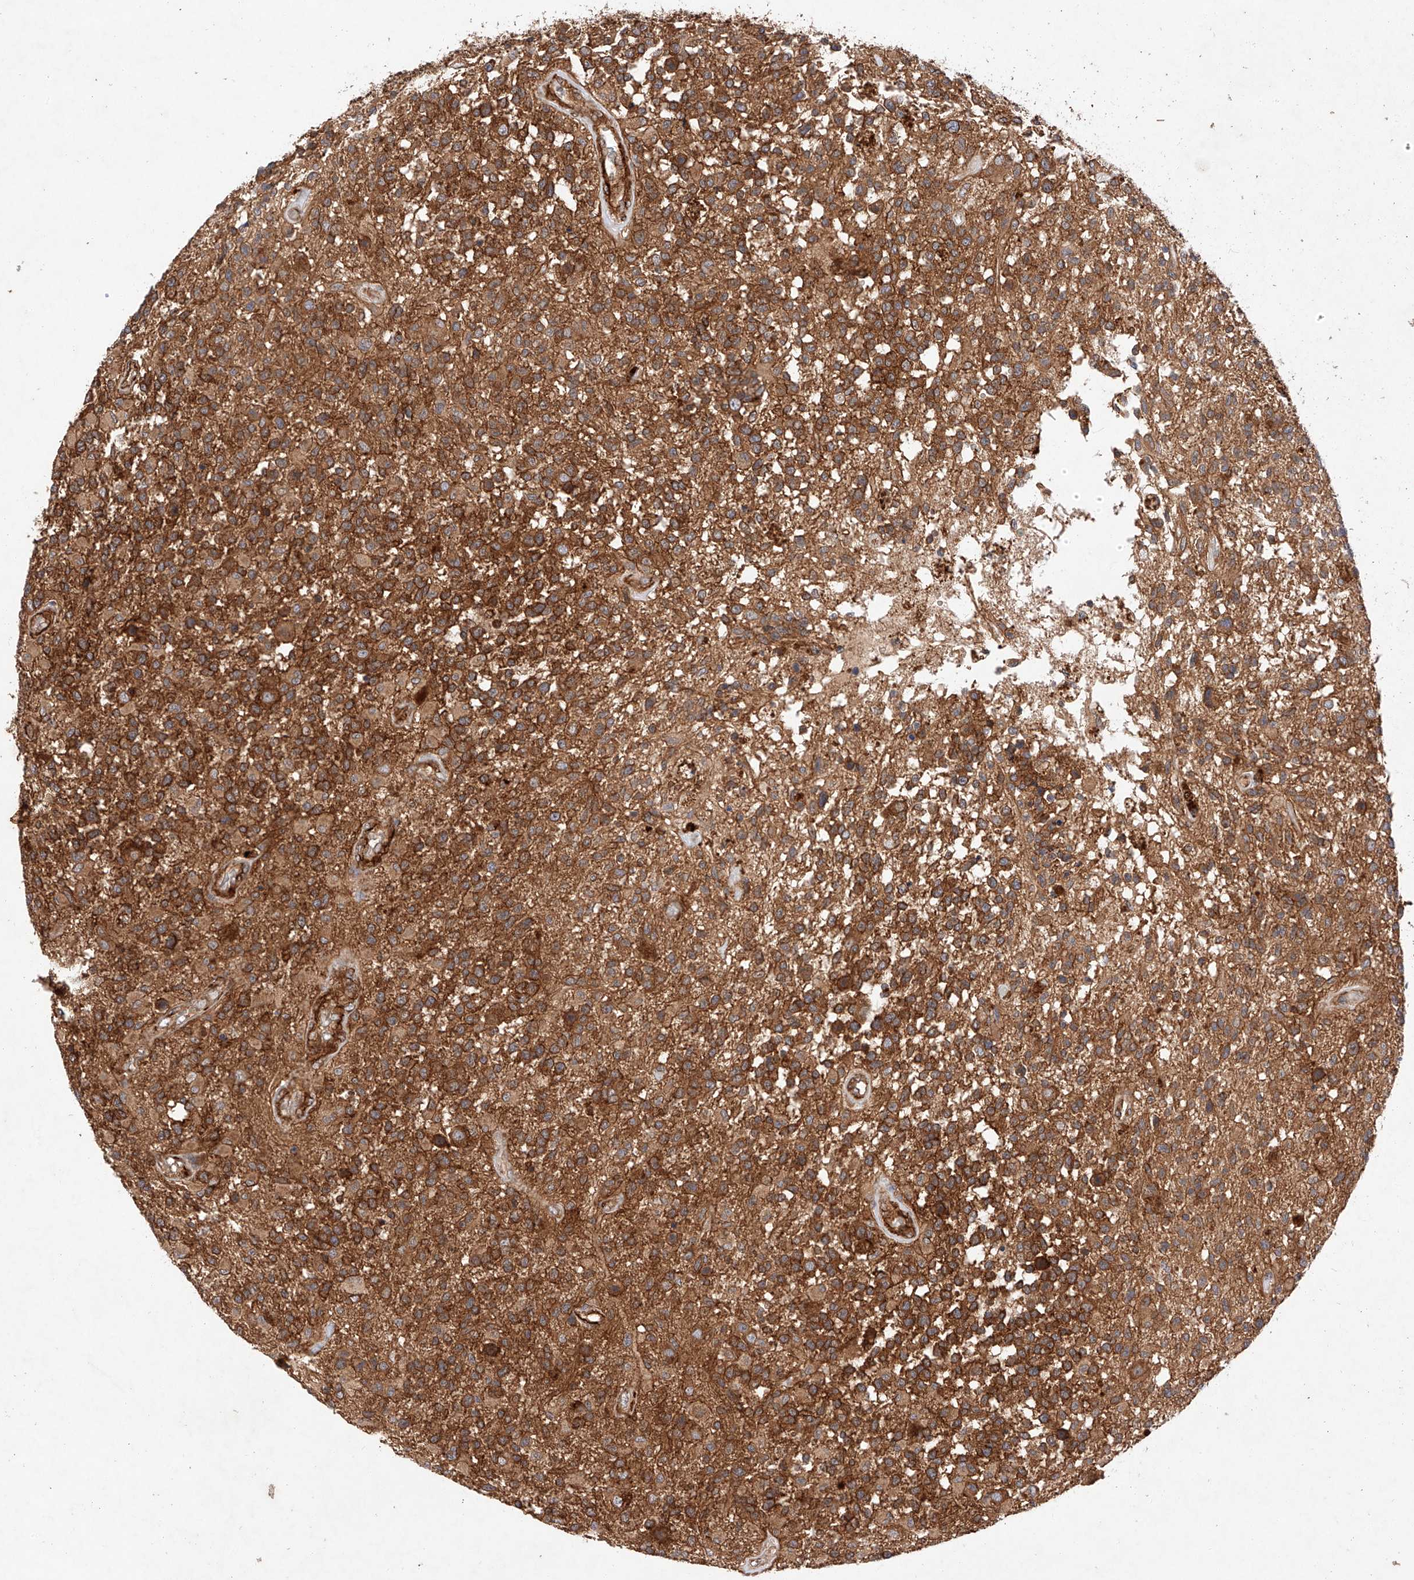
{"staining": {"intensity": "strong", "quantity": ">75%", "location": "cytoplasmic/membranous"}, "tissue": "glioma", "cell_type": "Tumor cells", "image_type": "cancer", "snomed": [{"axis": "morphology", "description": "Glioma, malignant, High grade"}, {"axis": "morphology", "description": "Glioblastoma, NOS"}, {"axis": "topography", "description": "Brain"}], "caption": "A high-resolution micrograph shows immunohistochemistry staining of glioma, which exhibits strong cytoplasmic/membranous expression in about >75% of tumor cells.", "gene": "RAB23", "patient": {"sex": "male", "age": 60}}